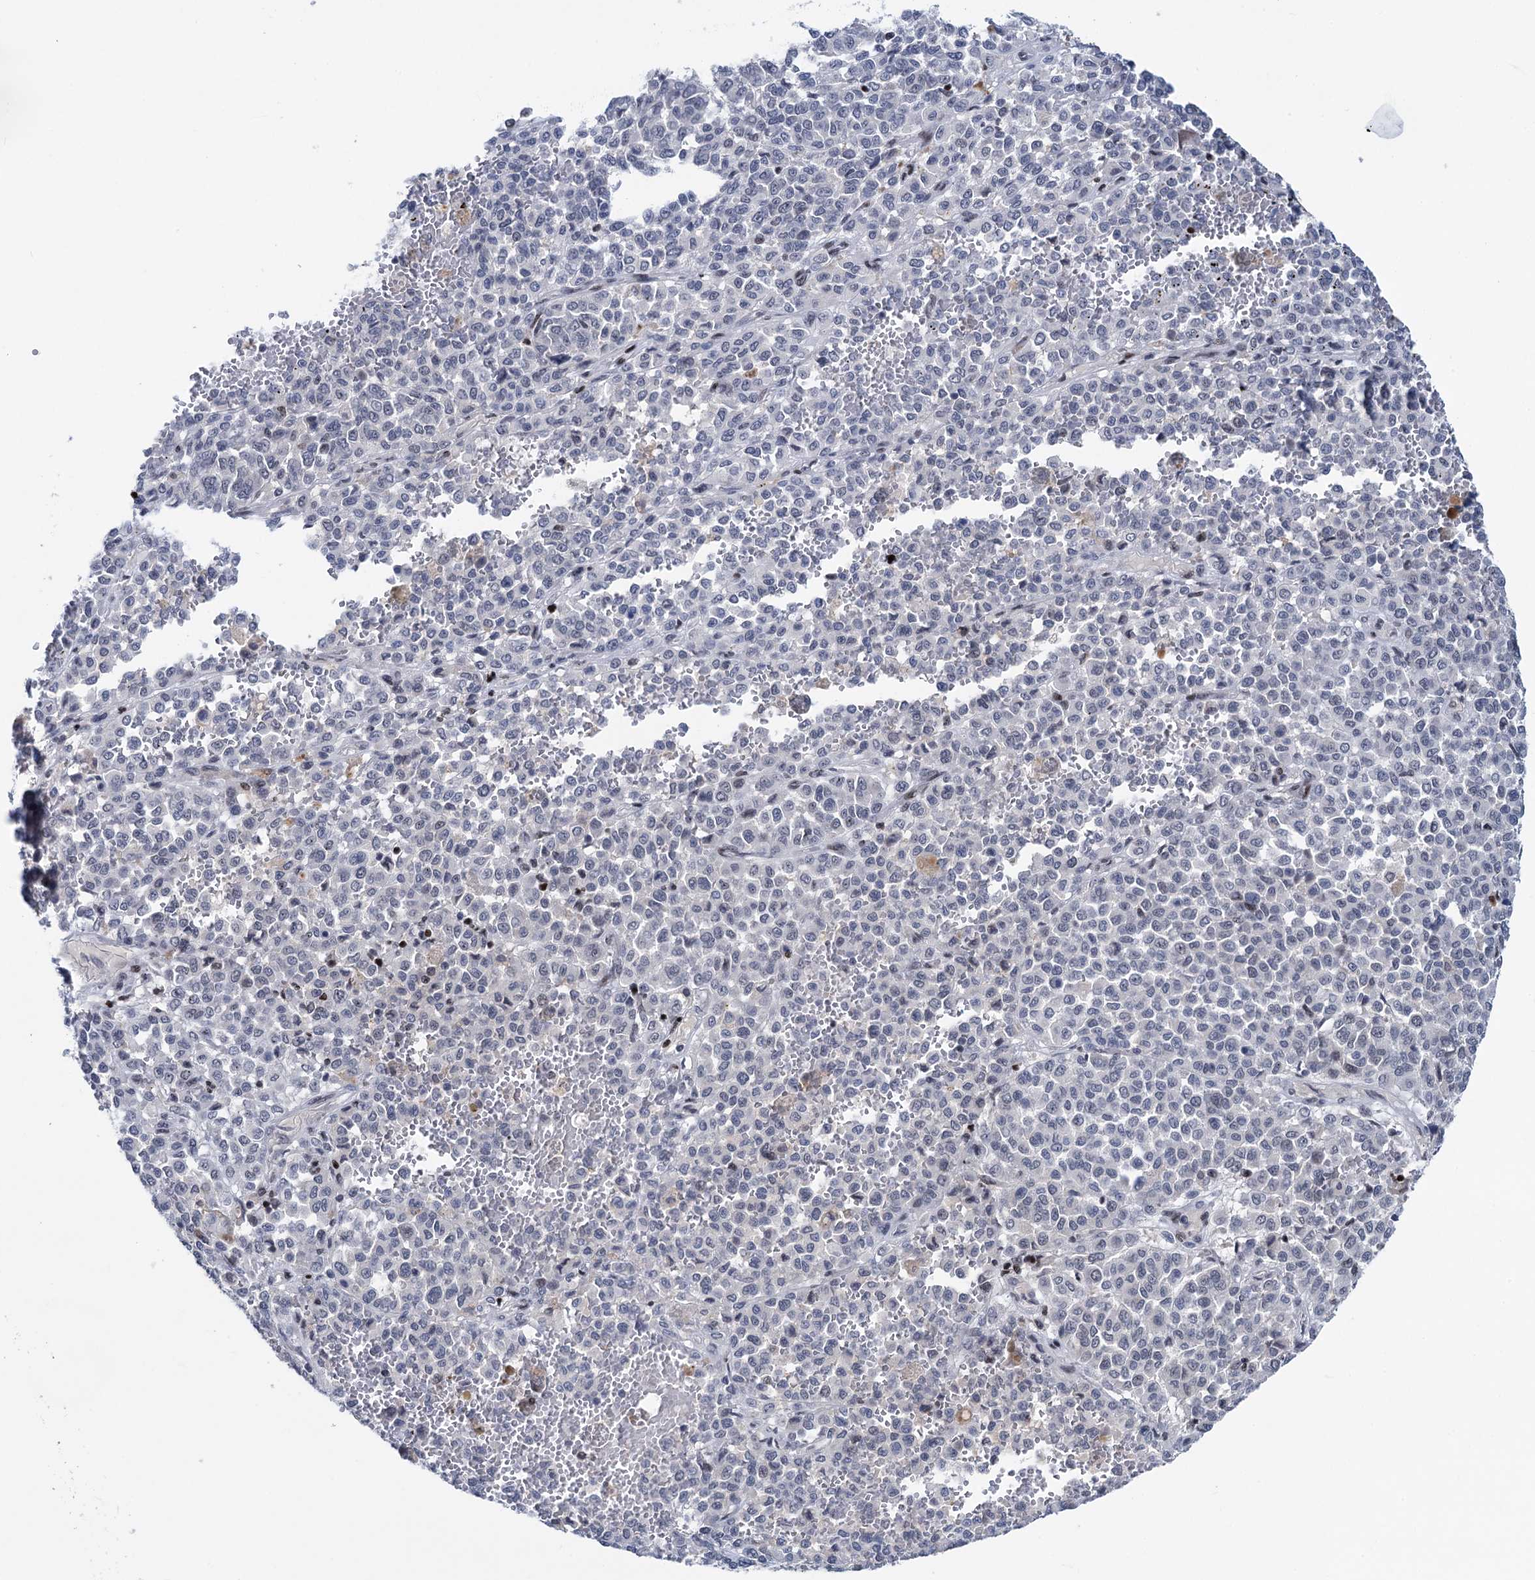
{"staining": {"intensity": "negative", "quantity": "none", "location": "none"}, "tissue": "melanoma", "cell_type": "Tumor cells", "image_type": "cancer", "snomed": [{"axis": "morphology", "description": "Malignant melanoma, Metastatic site"}, {"axis": "topography", "description": "Pancreas"}], "caption": "Tumor cells are negative for brown protein staining in melanoma.", "gene": "ZCCHC10", "patient": {"sex": "female", "age": 30}}